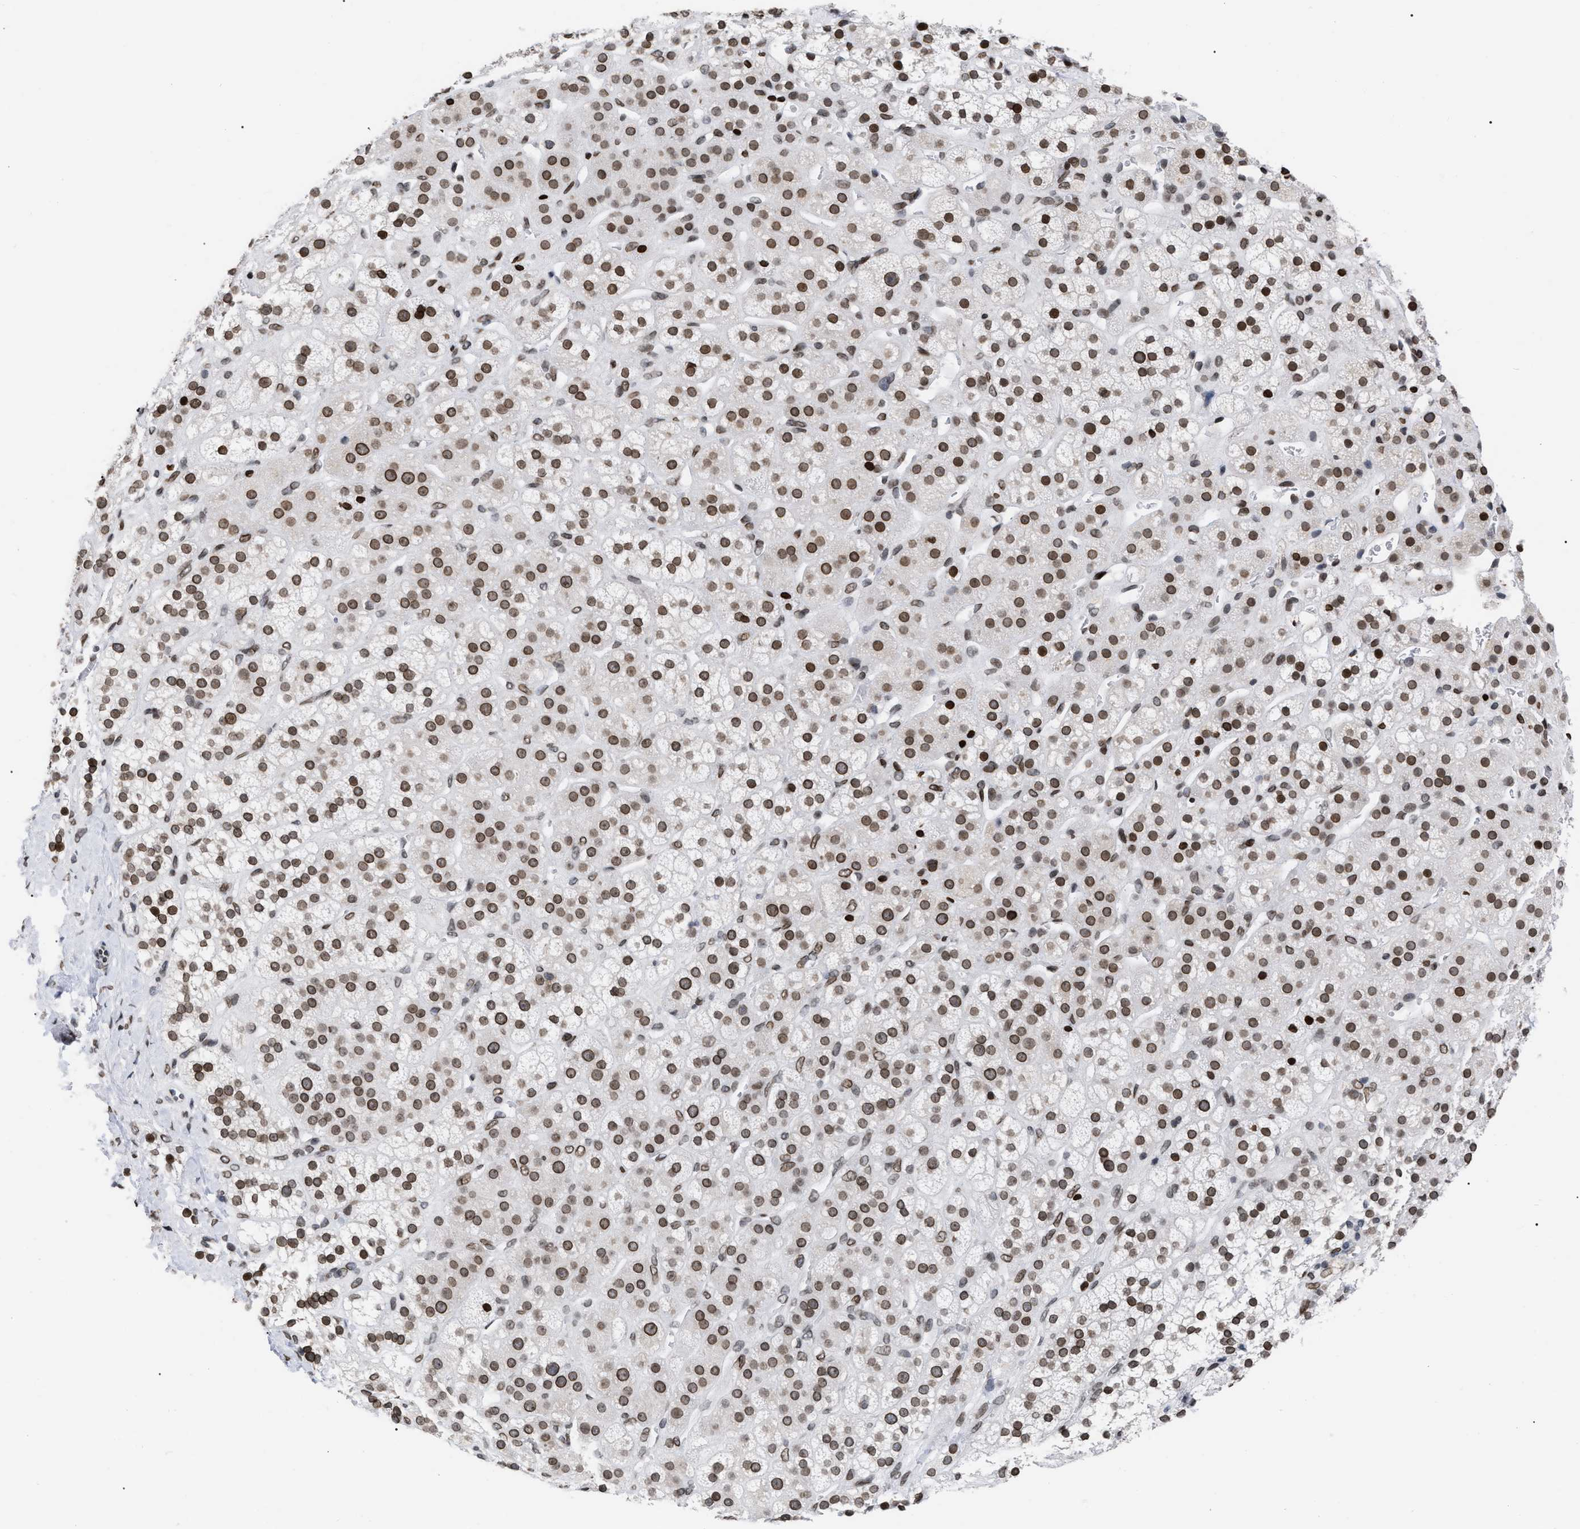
{"staining": {"intensity": "strong", "quantity": ">75%", "location": "cytoplasmic/membranous,nuclear"}, "tissue": "adrenal gland", "cell_type": "Glandular cells", "image_type": "normal", "snomed": [{"axis": "morphology", "description": "Normal tissue, NOS"}, {"axis": "topography", "description": "Adrenal gland"}], "caption": "Adrenal gland stained with DAB (3,3'-diaminobenzidine) immunohistochemistry (IHC) shows high levels of strong cytoplasmic/membranous,nuclear expression in approximately >75% of glandular cells.", "gene": "TPR", "patient": {"sex": "male", "age": 56}}